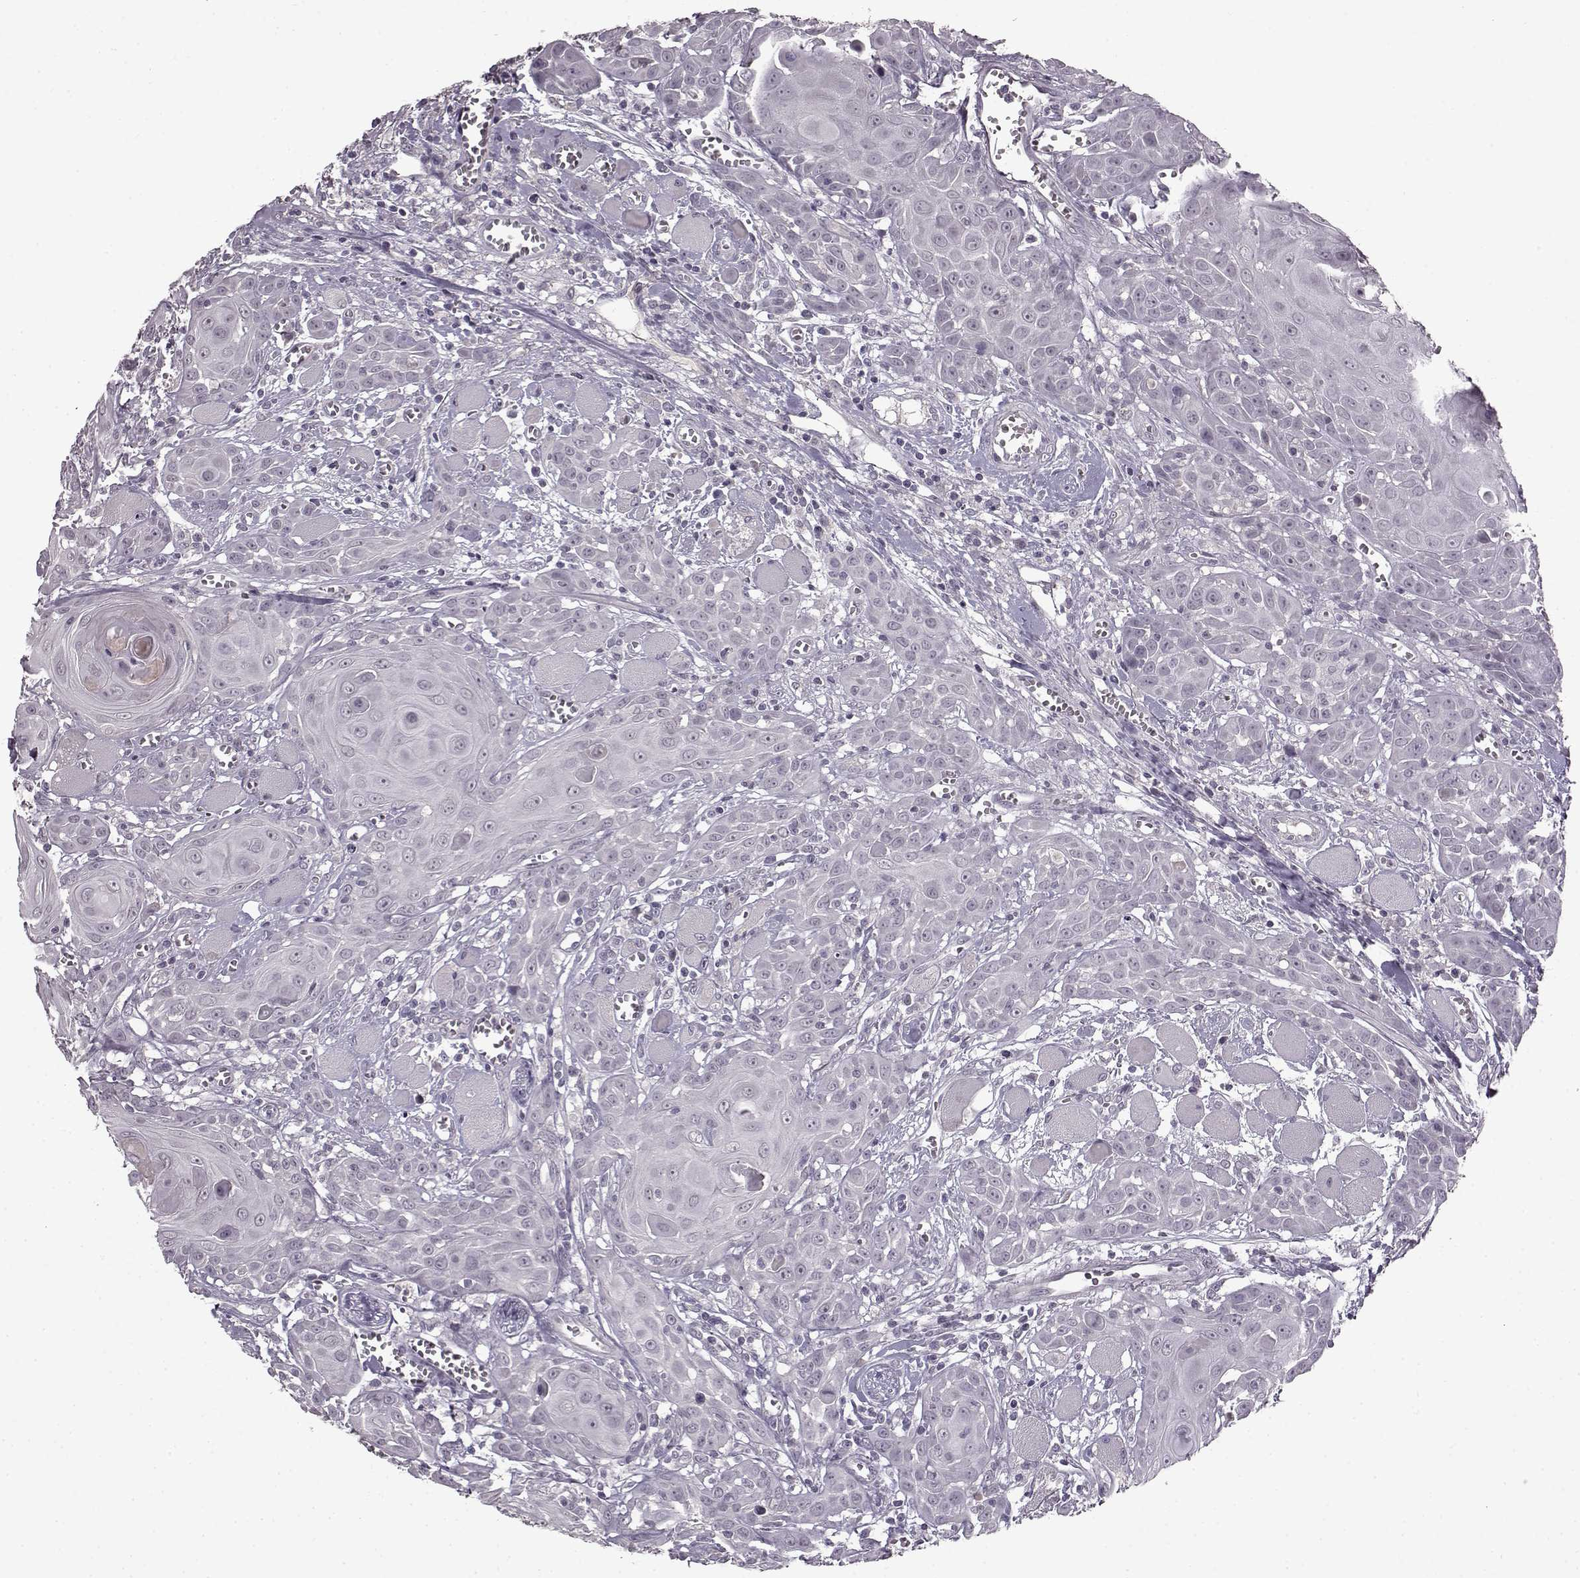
{"staining": {"intensity": "negative", "quantity": "none", "location": "none"}, "tissue": "head and neck cancer", "cell_type": "Tumor cells", "image_type": "cancer", "snomed": [{"axis": "morphology", "description": "Squamous cell carcinoma, NOS"}, {"axis": "topography", "description": "Head-Neck"}], "caption": "Squamous cell carcinoma (head and neck) was stained to show a protein in brown. There is no significant expression in tumor cells.", "gene": "LHB", "patient": {"sex": "female", "age": 80}}